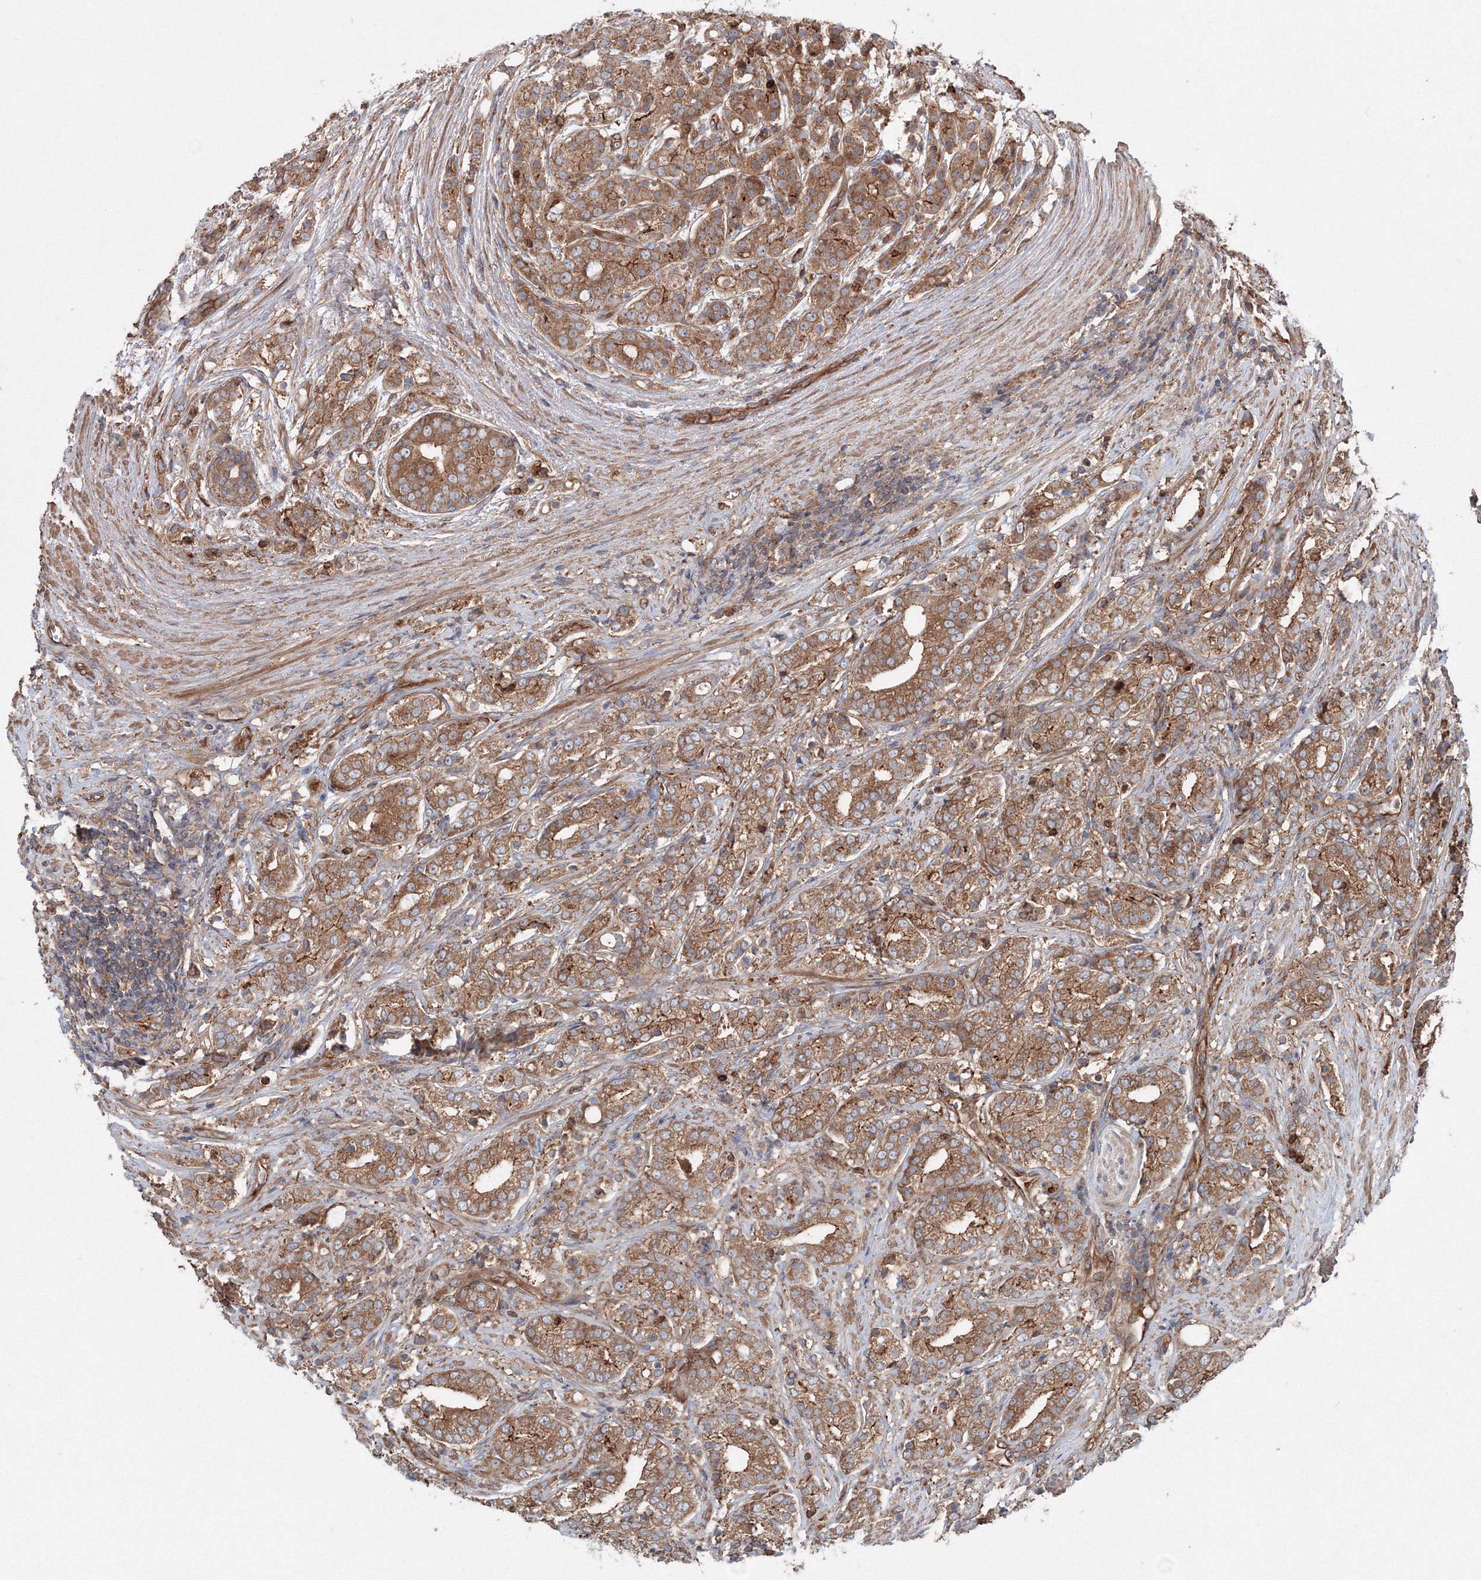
{"staining": {"intensity": "moderate", "quantity": ">75%", "location": "cytoplasmic/membranous"}, "tissue": "prostate cancer", "cell_type": "Tumor cells", "image_type": "cancer", "snomed": [{"axis": "morphology", "description": "Adenocarcinoma, High grade"}, {"axis": "topography", "description": "Prostate"}], "caption": "Moderate cytoplasmic/membranous expression for a protein is present in approximately >75% of tumor cells of prostate high-grade adenocarcinoma using IHC.", "gene": "EXOC1", "patient": {"sex": "male", "age": 57}}